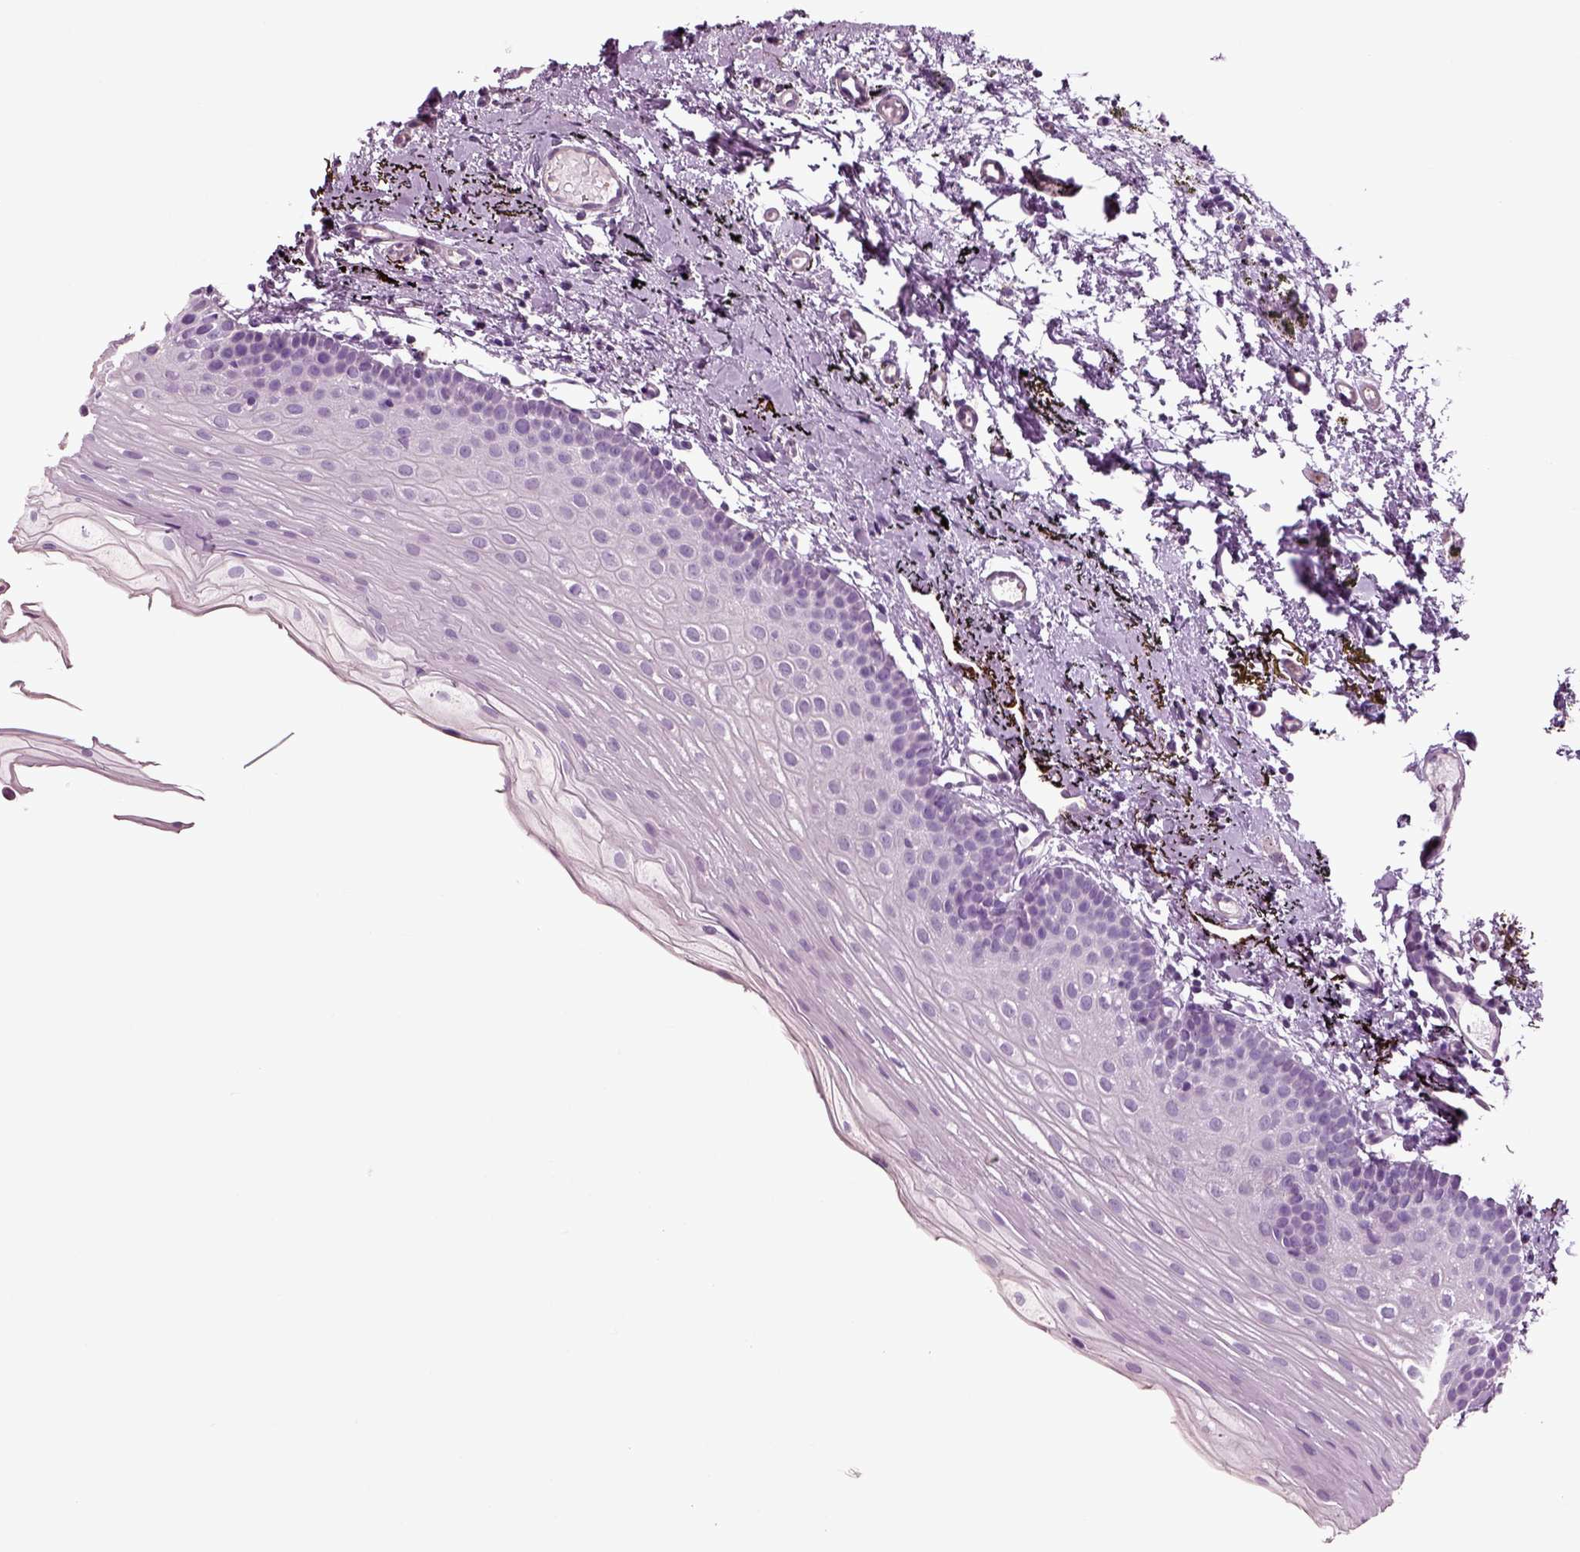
{"staining": {"intensity": "negative", "quantity": "none", "location": "none"}, "tissue": "oral mucosa", "cell_type": "Squamous epithelial cells", "image_type": "normal", "snomed": [{"axis": "morphology", "description": "Normal tissue, NOS"}, {"axis": "topography", "description": "Oral tissue"}], "caption": "IHC micrograph of benign oral mucosa: oral mucosa stained with DAB reveals no significant protein staining in squamous epithelial cells. Nuclei are stained in blue.", "gene": "DEFB118", "patient": {"sex": "female", "age": 57}}